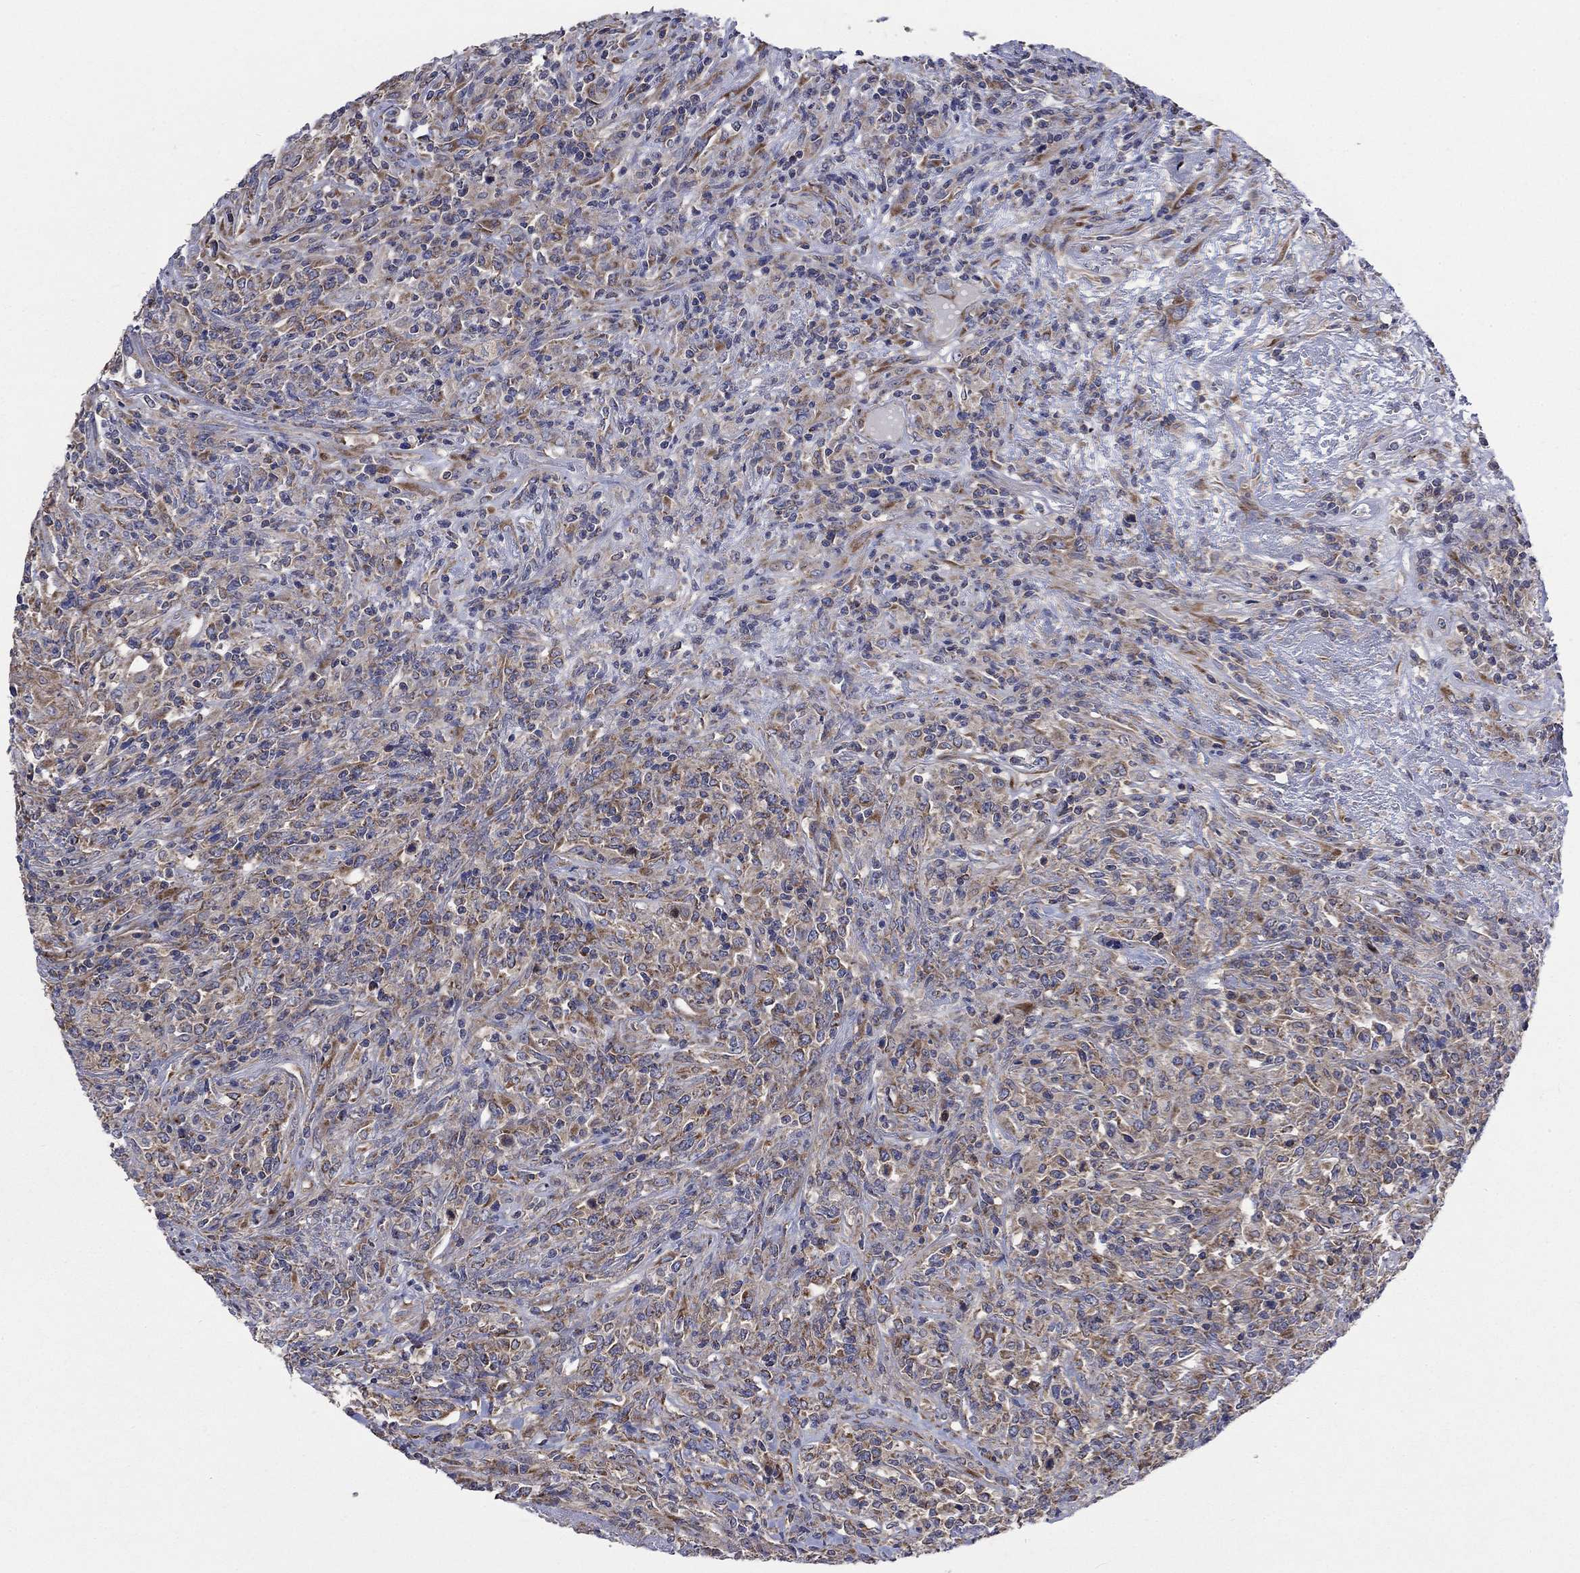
{"staining": {"intensity": "weak", "quantity": ">75%", "location": "cytoplasmic/membranous"}, "tissue": "lymphoma", "cell_type": "Tumor cells", "image_type": "cancer", "snomed": [{"axis": "morphology", "description": "Malignant lymphoma, non-Hodgkin's type, High grade"}, {"axis": "topography", "description": "Lung"}], "caption": "The micrograph reveals staining of malignant lymphoma, non-Hodgkin's type (high-grade), revealing weak cytoplasmic/membranous protein expression (brown color) within tumor cells. The protein of interest is shown in brown color, while the nuclei are stained blue.", "gene": "RPLP0", "patient": {"sex": "male", "age": 79}}